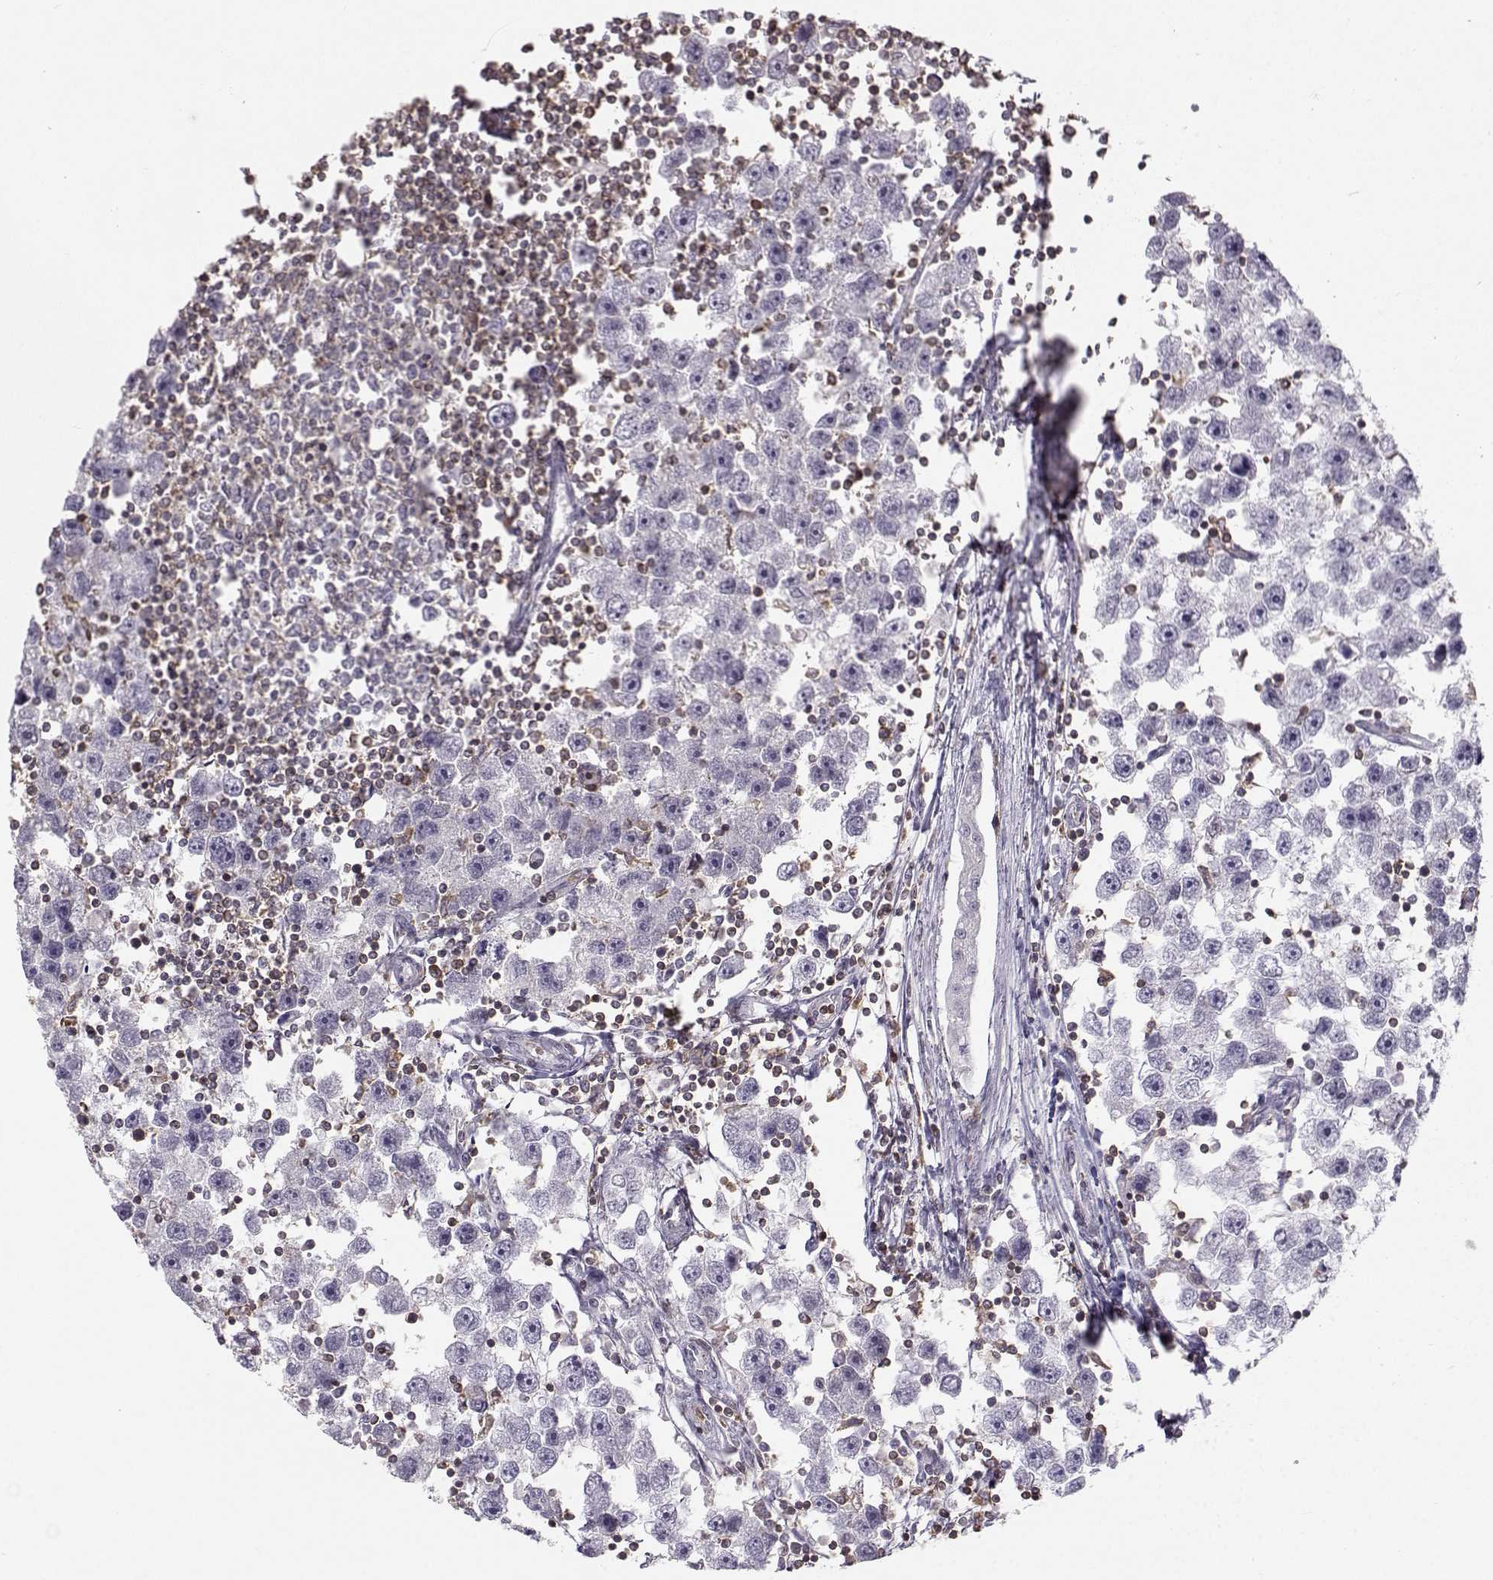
{"staining": {"intensity": "negative", "quantity": "none", "location": "none"}, "tissue": "testis cancer", "cell_type": "Tumor cells", "image_type": "cancer", "snomed": [{"axis": "morphology", "description": "Seminoma, NOS"}, {"axis": "topography", "description": "Testis"}], "caption": "A high-resolution image shows IHC staining of testis cancer (seminoma), which shows no significant expression in tumor cells. (Brightfield microscopy of DAB immunohistochemistry (IHC) at high magnification).", "gene": "ZBTB32", "patient": {"sex": "male", "age": 30}}